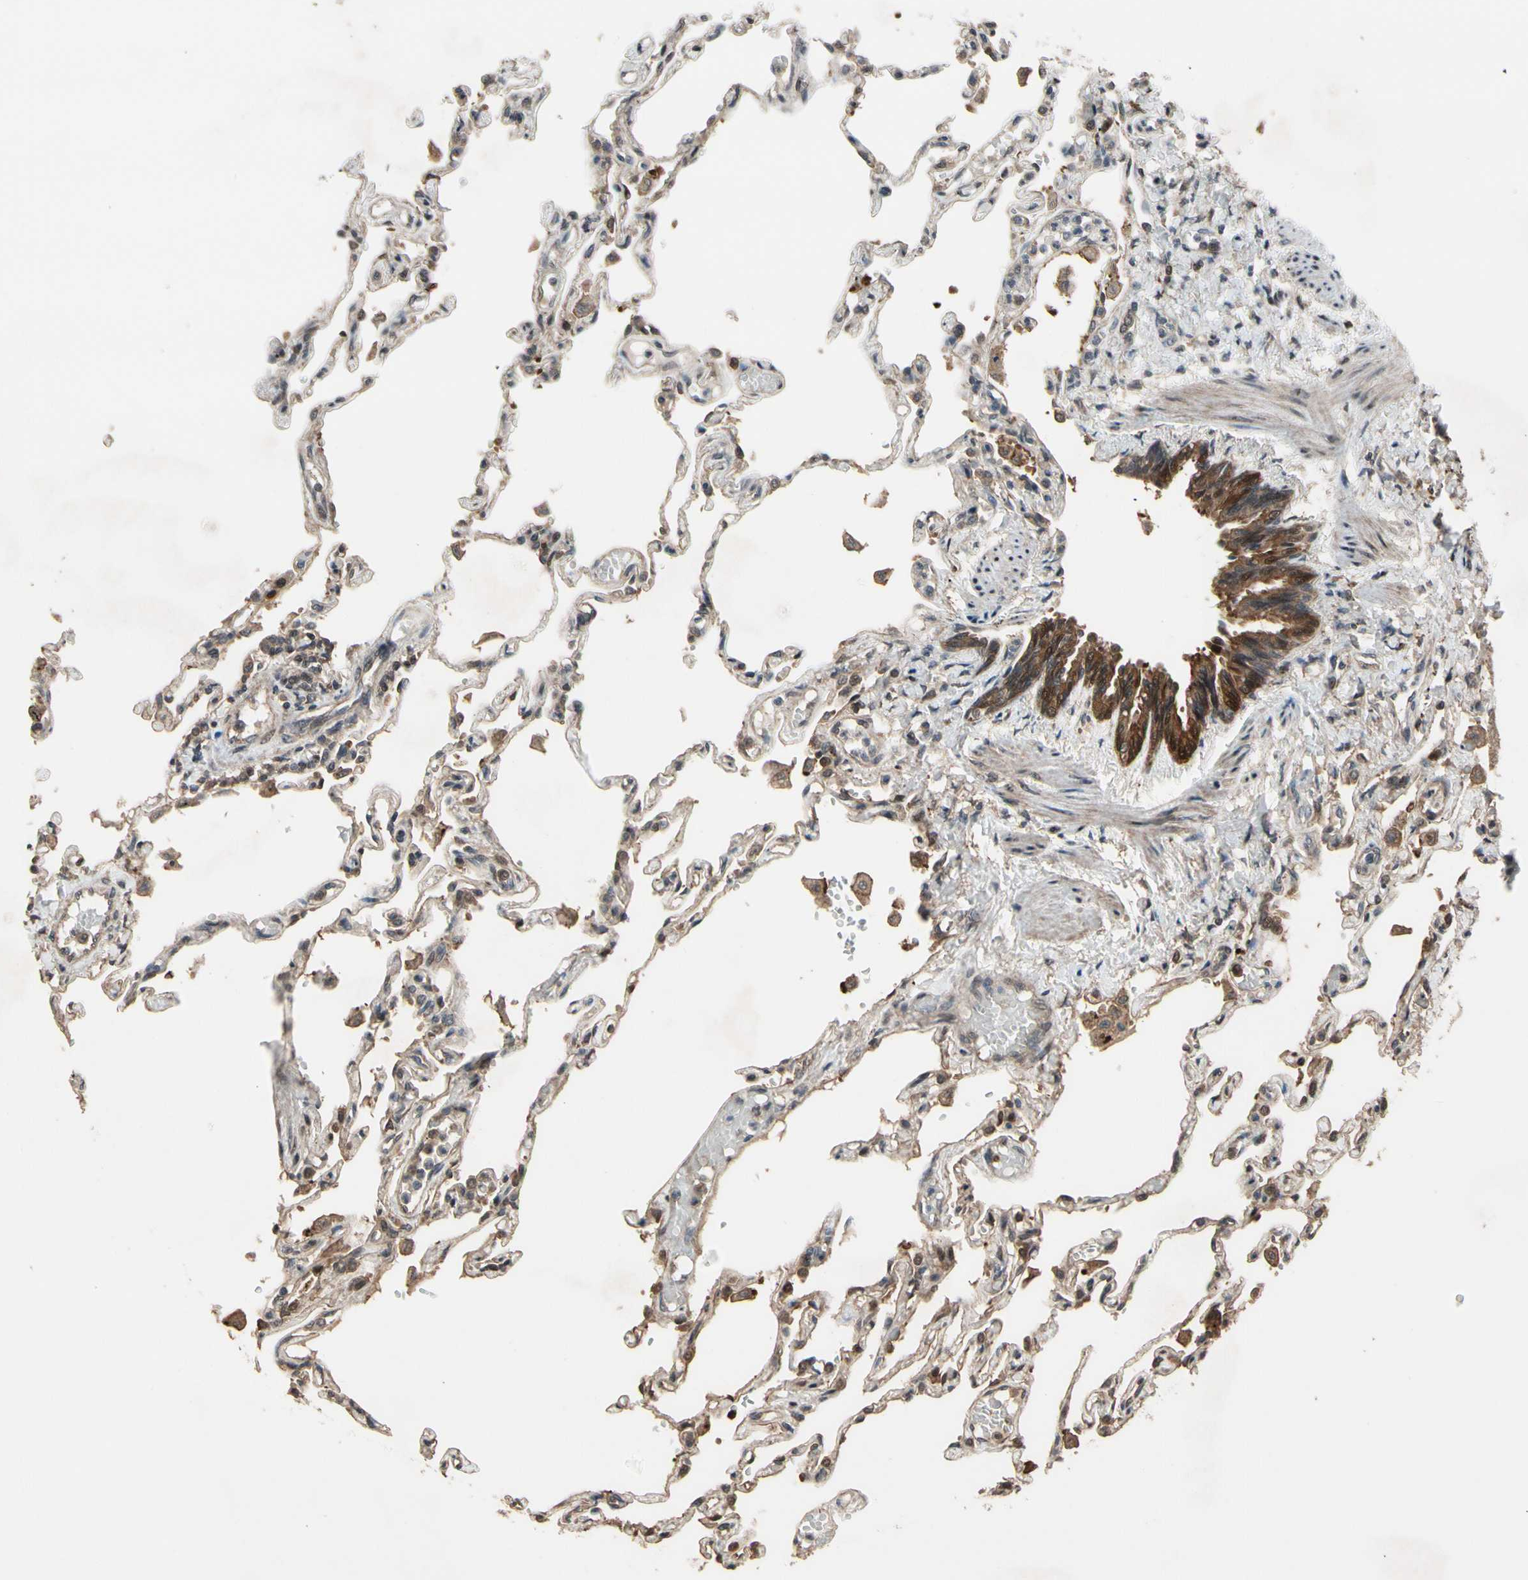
{"staining": {"intensity": "moderate", "quantity": "25%-75%", "location": "cytoplasmic/membranous,nuclear"}, "tissue": "lung", "cell_type": "Alveolar cells", "image_type": "normal", "snomed": [{"axis": "morphology", "description": "Normal tissue, NOS"}, {"axis": "topography", "description": "Lung"}], "caption": "Approximately 25%-75% of alveolar cells in normal human lung exhibit moderate cytoplasmic/membranous,nuclear protein expression as visualized by brown immunohistochemical staining.", "gene": "CSF1R", "patient": {"sex": "male", "age": 21}}